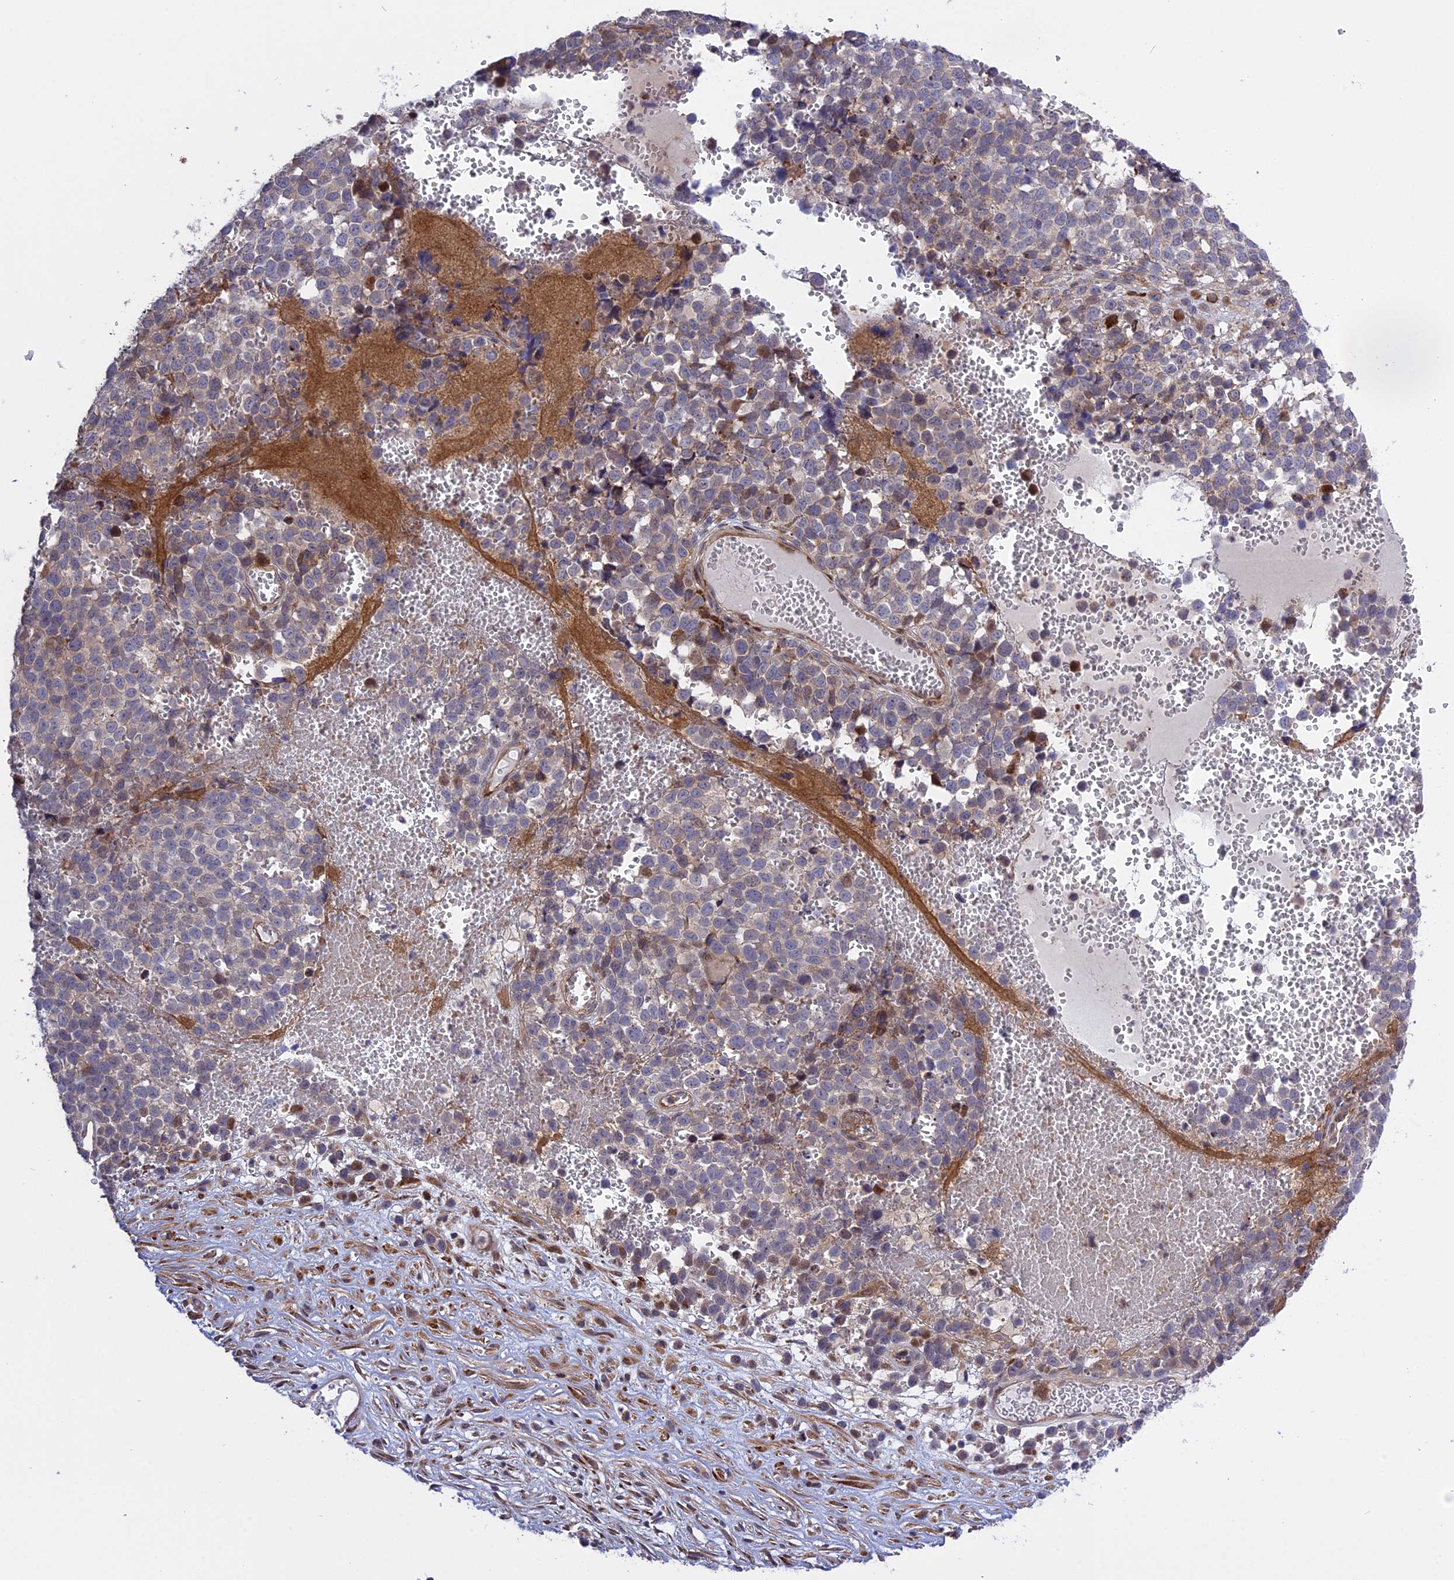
{"staining": {"intensity": "moderate", "quantity": "<25%", "location": "nuclear"}, "tissue": "melanoma", "cell_type": "Tumor cells", "image_type": "cancer", "snomed": [{"axis": "morphology", "description": "Malignant melanoma, NOS"}, {"axis": "topography", "description": "Nose, NOS"}], "caption": "IHC of human malignant melanoma reveals low levels of moderate nuclear staining in about <25% of tumor cells.", "gene": "DDX60L", "patient": {"sex": "female", "age": 48}}